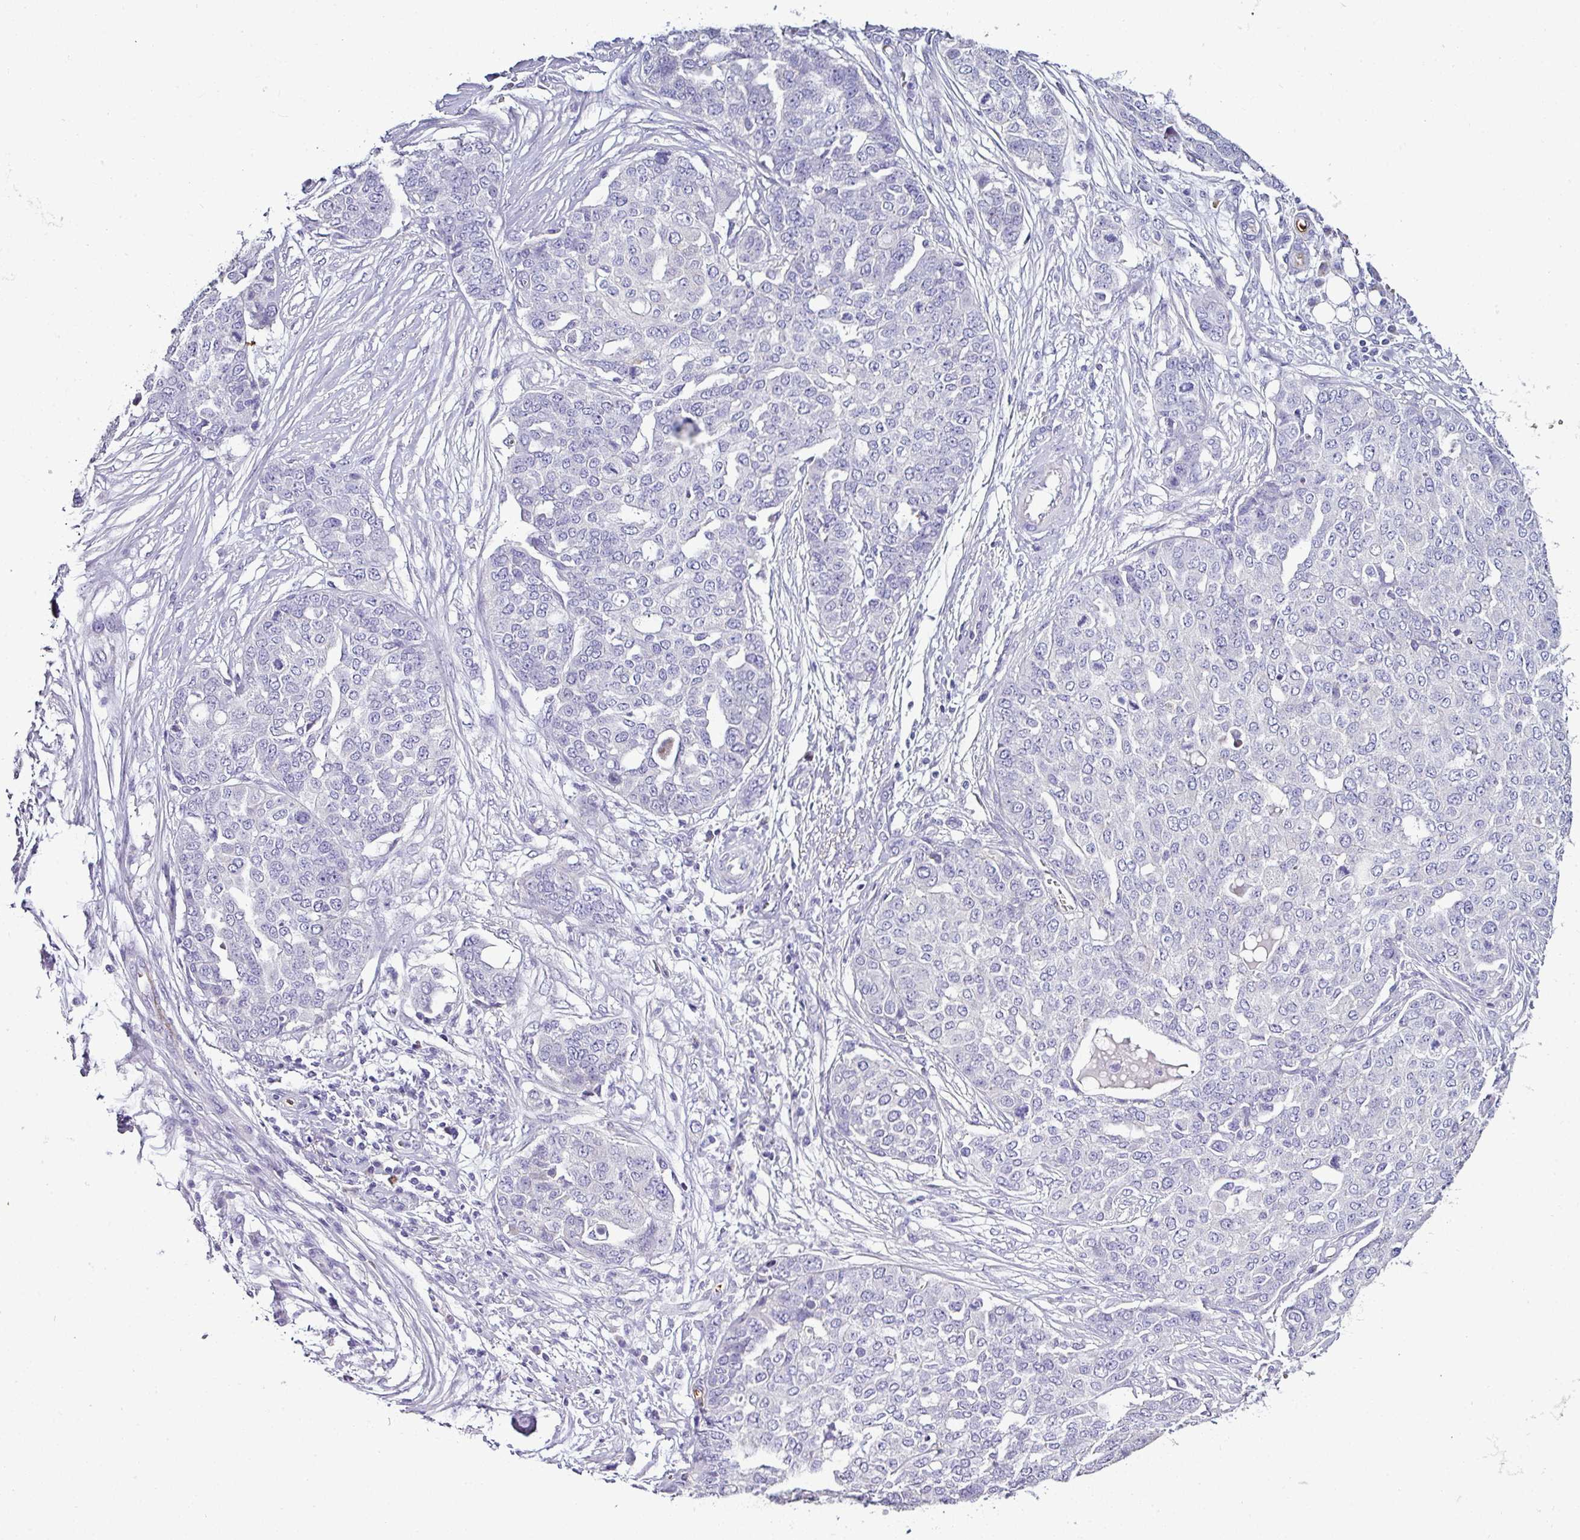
{"staining": {"intensity": "negative", "quantity": "none", "location": "none"}, "tissue": "ovarian cancer", "cell_type": "Tumor cells", "image_type": "cancer", "snomed": [{"axis": "morphology", "description": "Cystadenocarcinoma, serous, NOS"}, {"axis": "topography", "description": "Soft tissue"}, {"axis": "topography", "description": "Ovary"}], "caption": "Tumor cells show no significant staining in ovarian cancer (serous cystadenocarcinoma).", "gene": "NAPSA", "patient": {"sex": "female", "age": 57}}